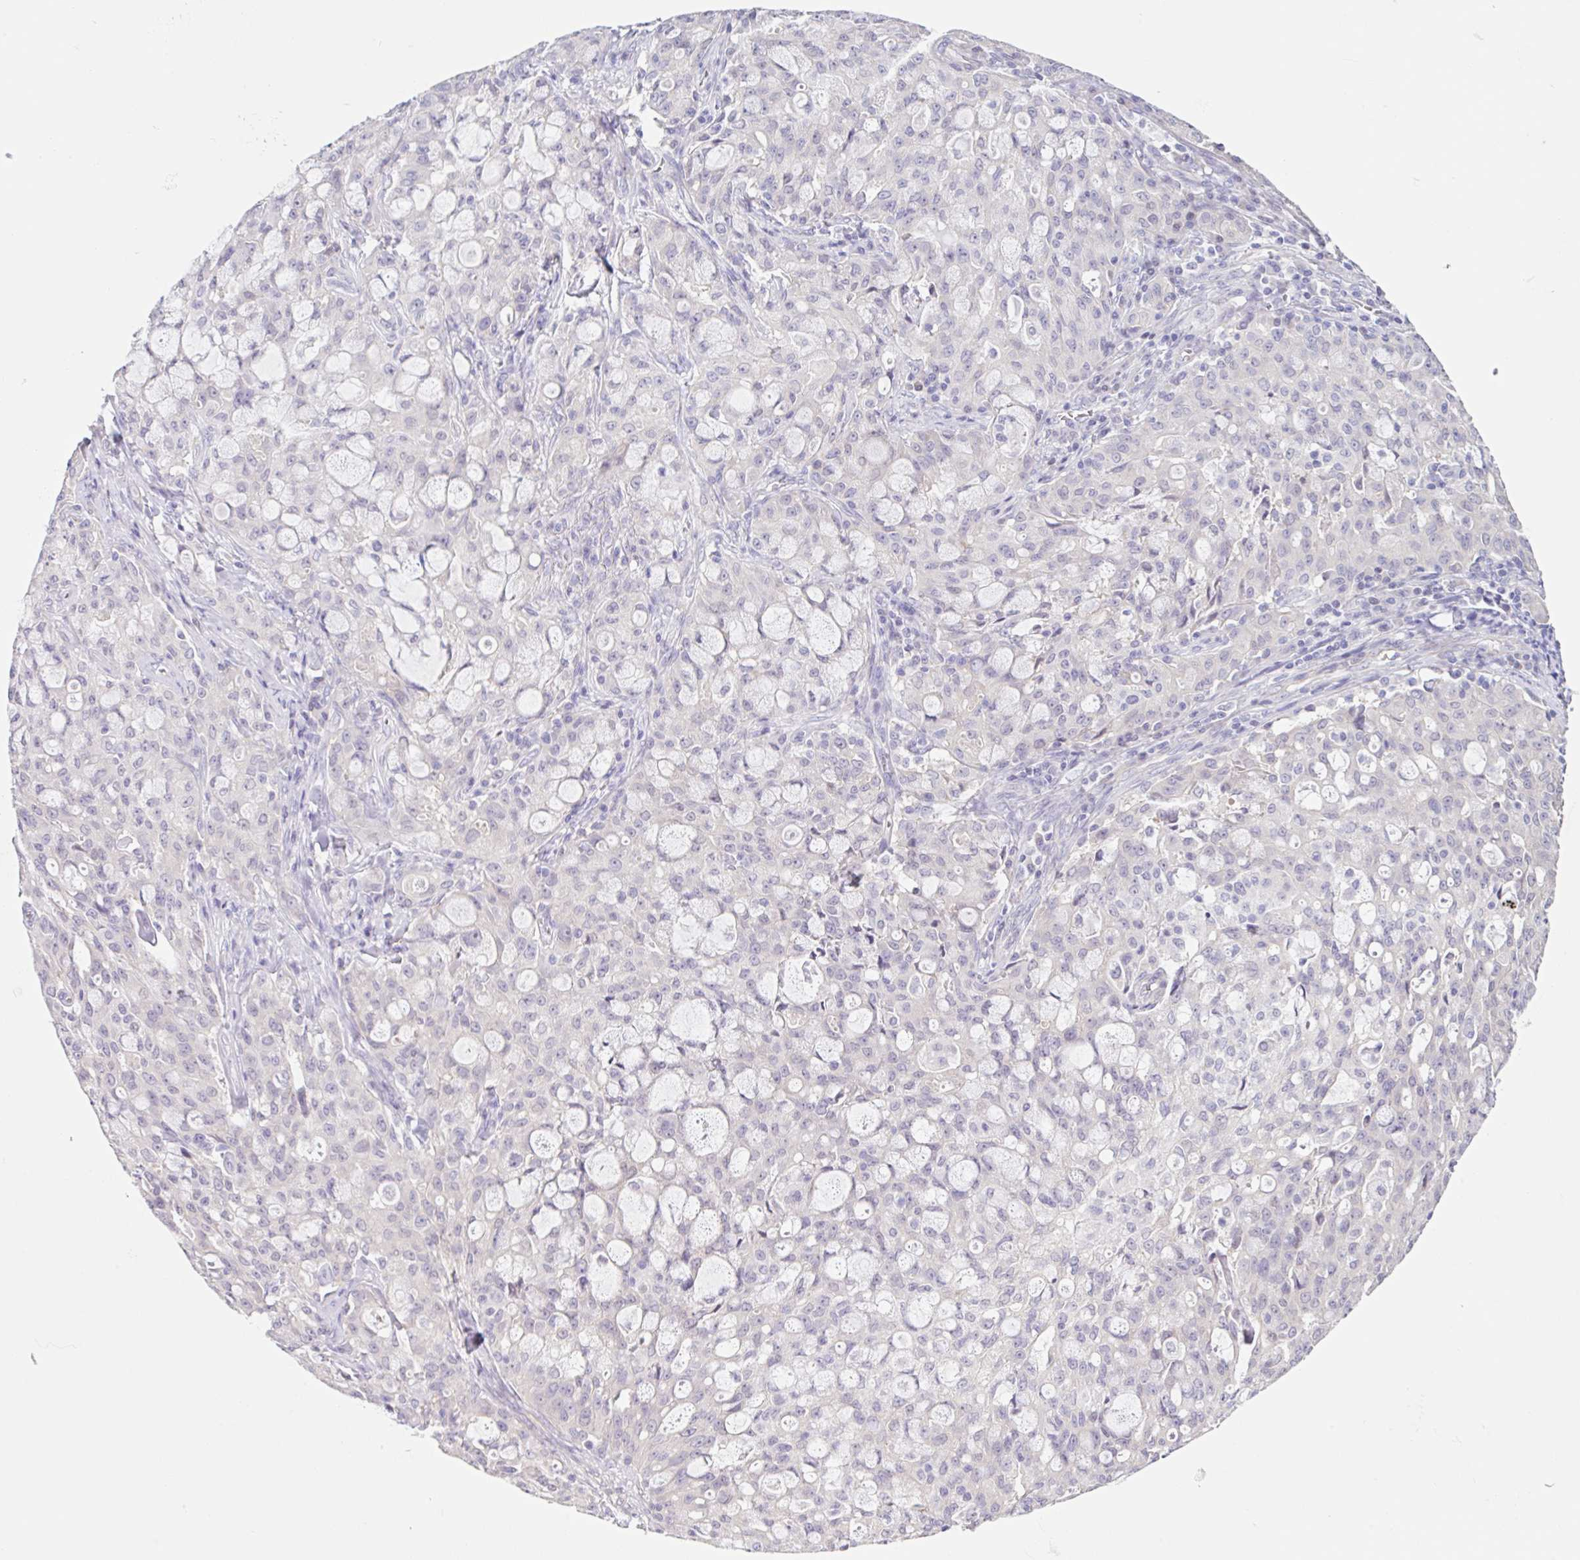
{"staining": {"intensity": "negative", "quantity": "none", "location": "none"}, "tissue": "lung cancer", "cell_type": "Tumor cells", "image_type": "cancer", "snomed": [{"axis": "morphology", "description": "Adenocarcinoma, NOS"}, {"axis": "topography", "description": "Lung"}], "caption": "The photomicrograph shows no significant expression in tumor cells of adenocarcinoma (lung).", "gene": "DCAF17", "patient": {"sex": "female", "age": 44}}